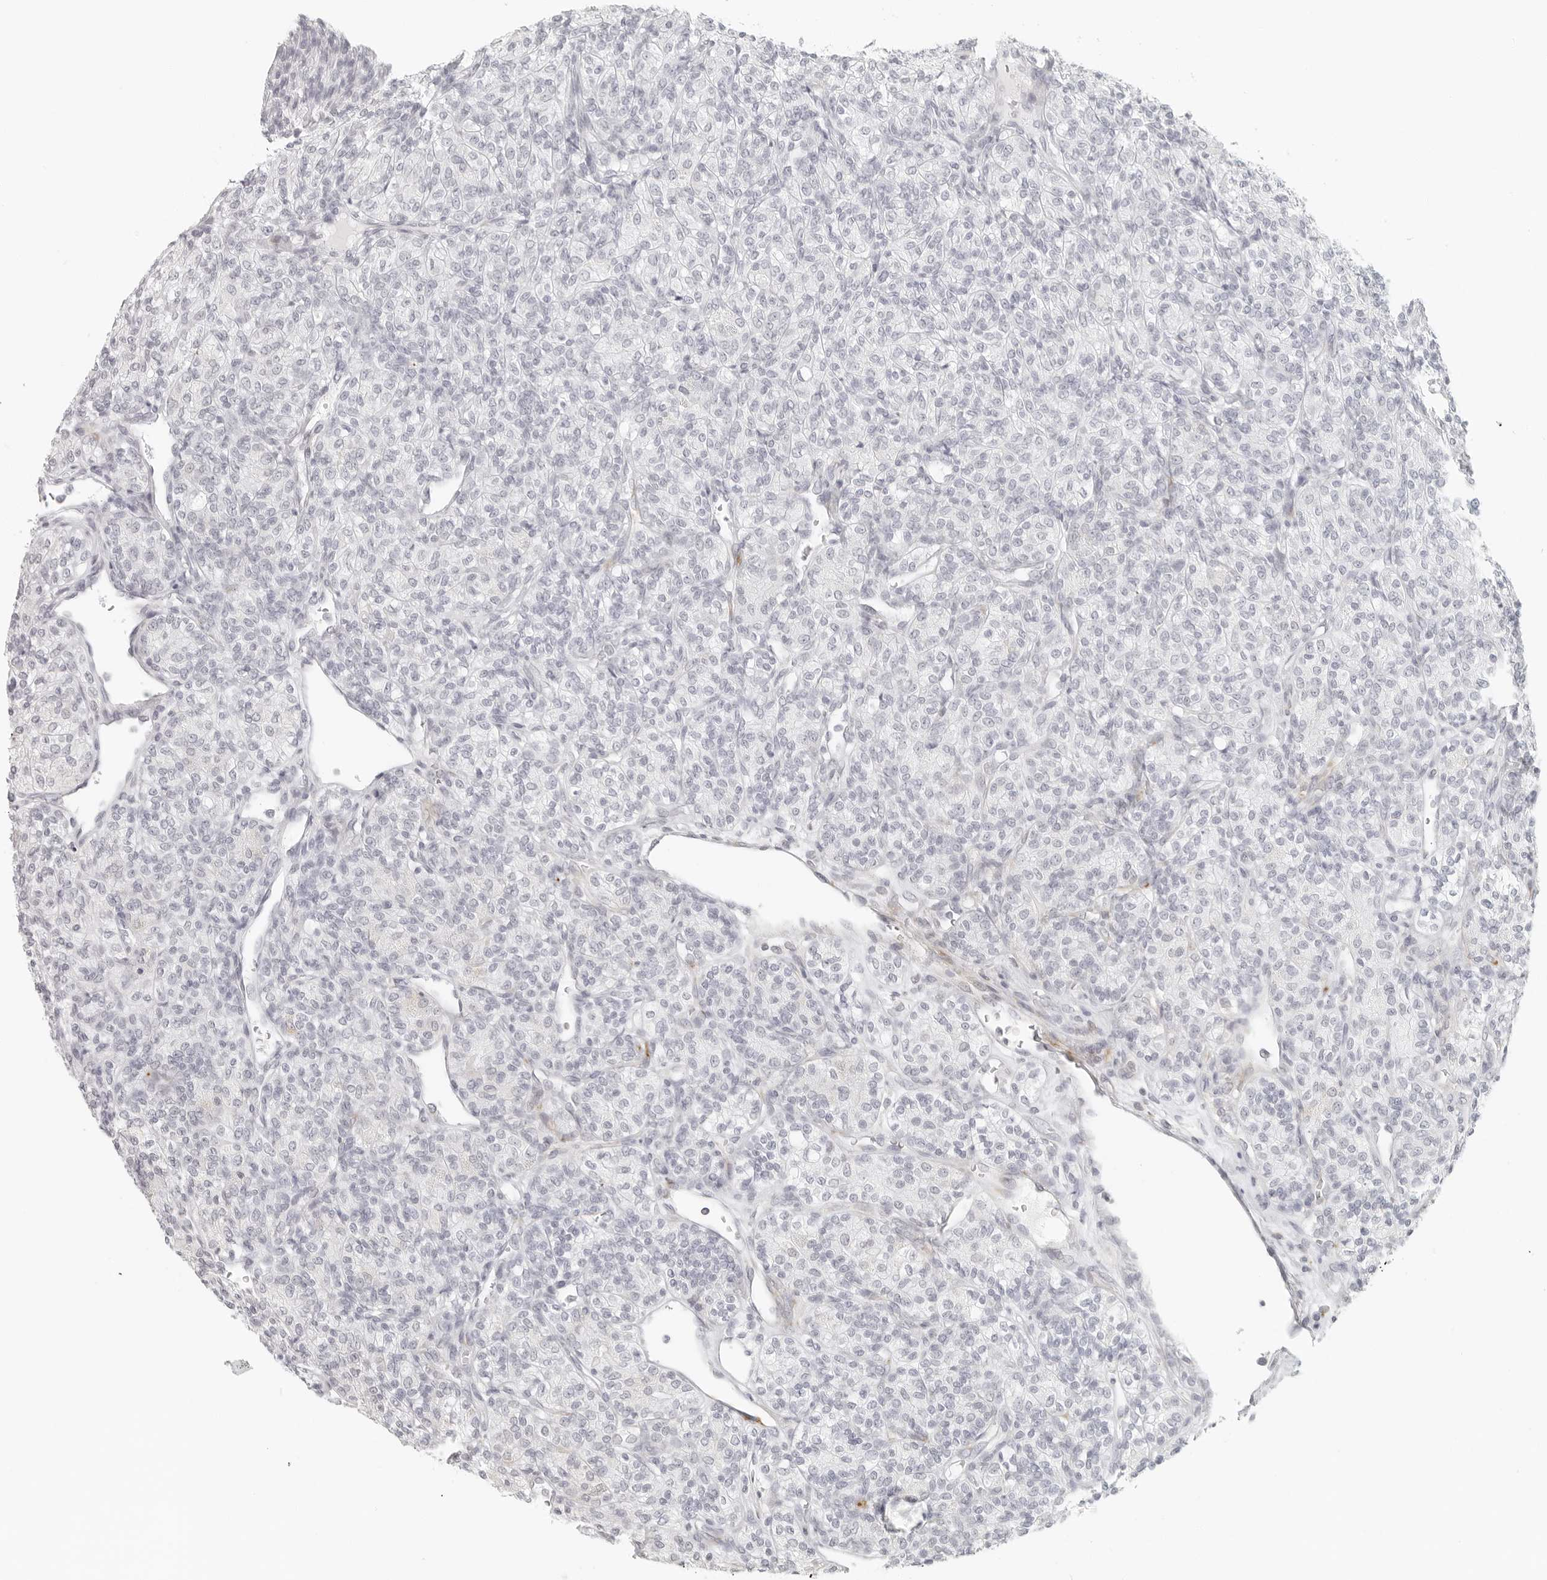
{"staining": {"intensity": "negative", "quantity": "none", "location": "none"}, "tissue": "renal cancer", "cell_type": "Tumor cells", "image_type": "cancer", "snomed": [{"axis": "morphology", "description": "Adenocarcinoma, NOS"}, {"axis": "topography", "description": "Kidney"}], "caption": "Renal cancer (adenocarcinoma) stained for a protein using immunohistochemistry reveals no expression tumor cells.", "gene": "RPS6KC1", "patient": {"sex": "male", "age": 77}}